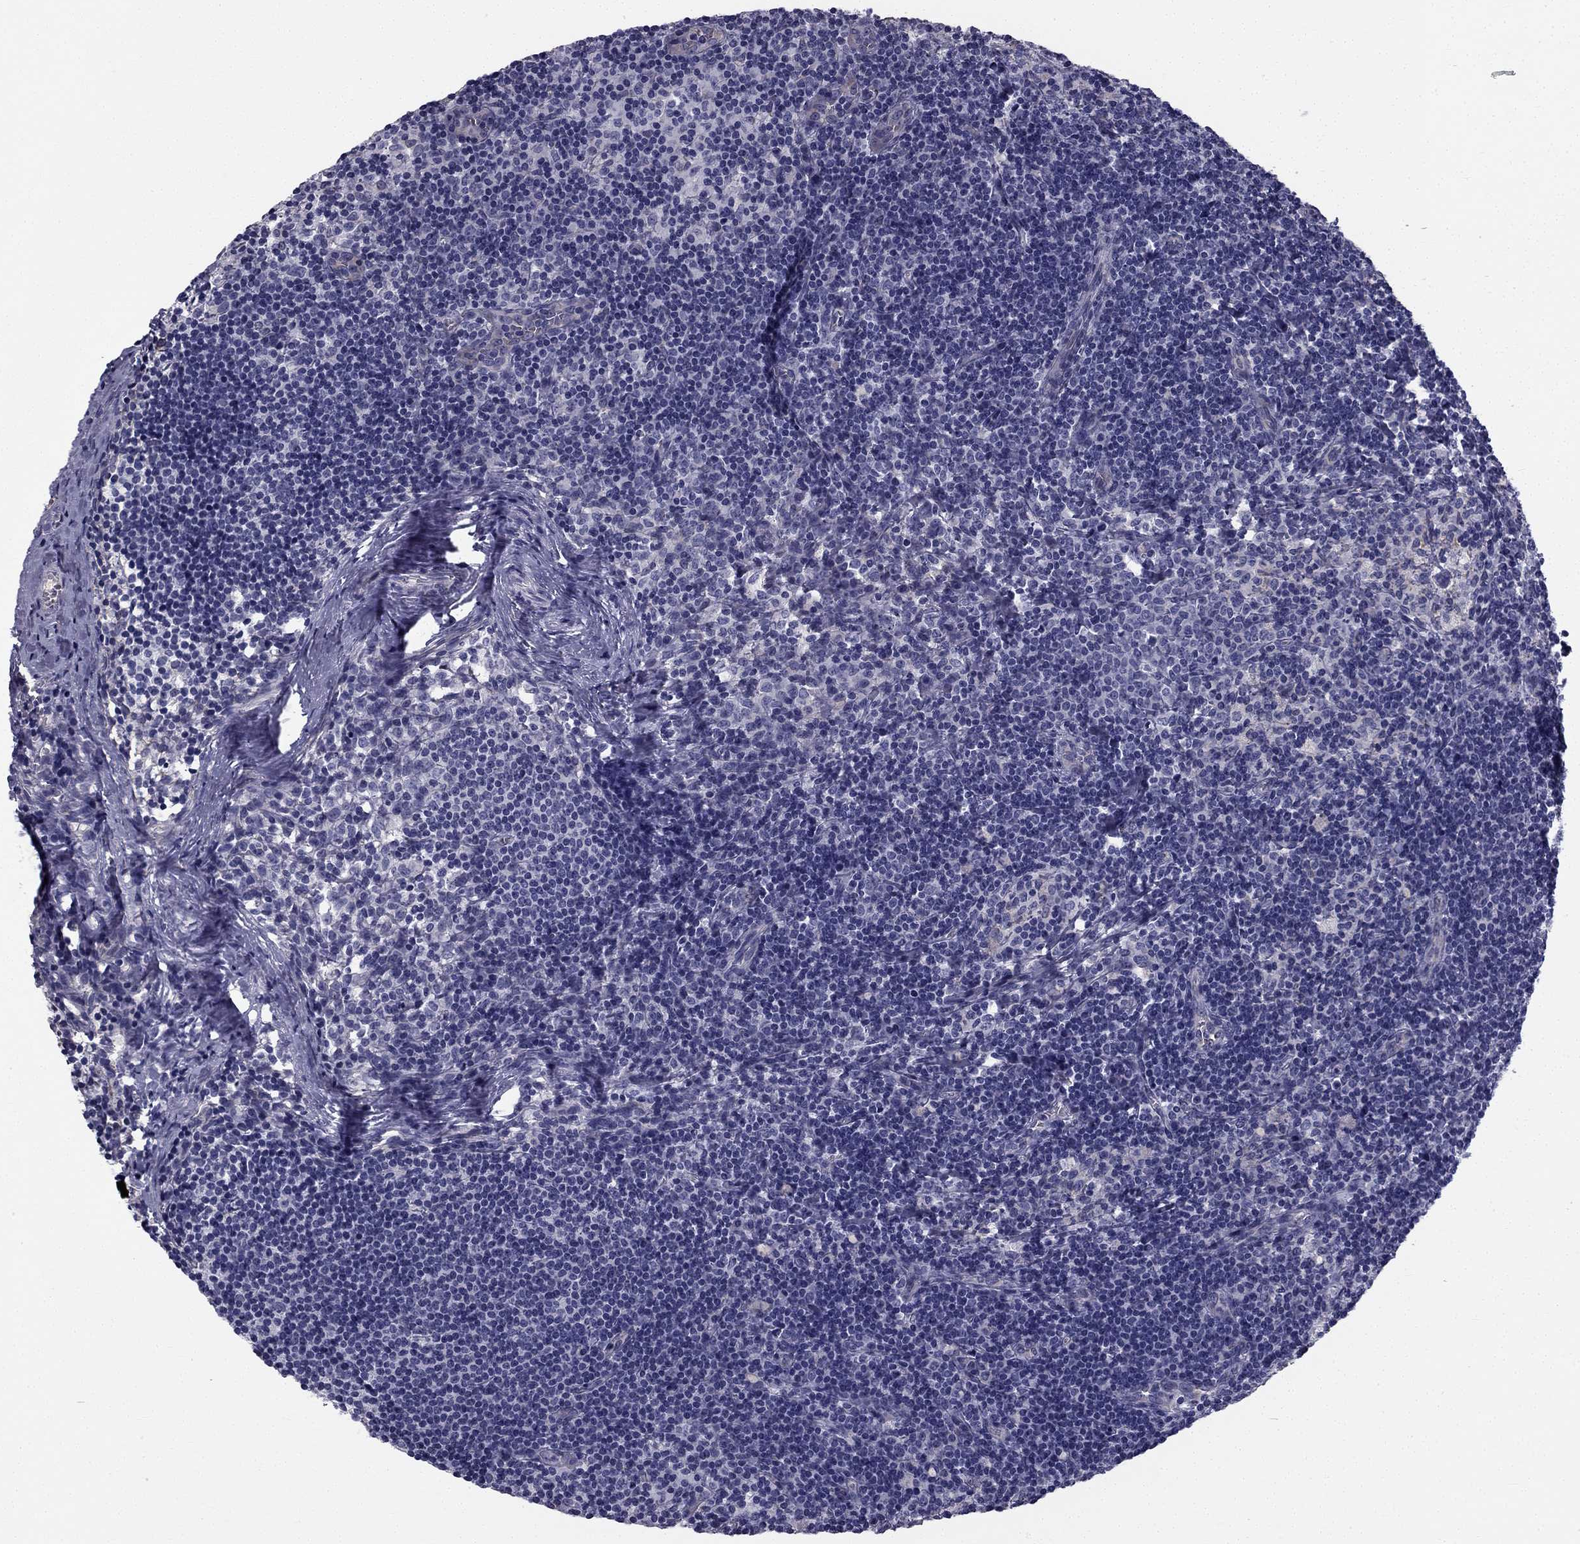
{"staining": {"intensity": "negative", "quantity": "none", "location": "none"}, "tissue": "lymph node", "cell_type": "Germinal center cells", "image_type": "normal", "snomed": [{"axis": "morphology", "description": "Normal tissue, NOS"}, {"axis": "topography", "description": "Lymph node"}], "caption": "High power microscopy image of an IHC micrograph of normal lymph node, revealing no significant expression in germinal center cells.", "gene": "CCDC40", "patient": {"sex": "female", "age": 52}}